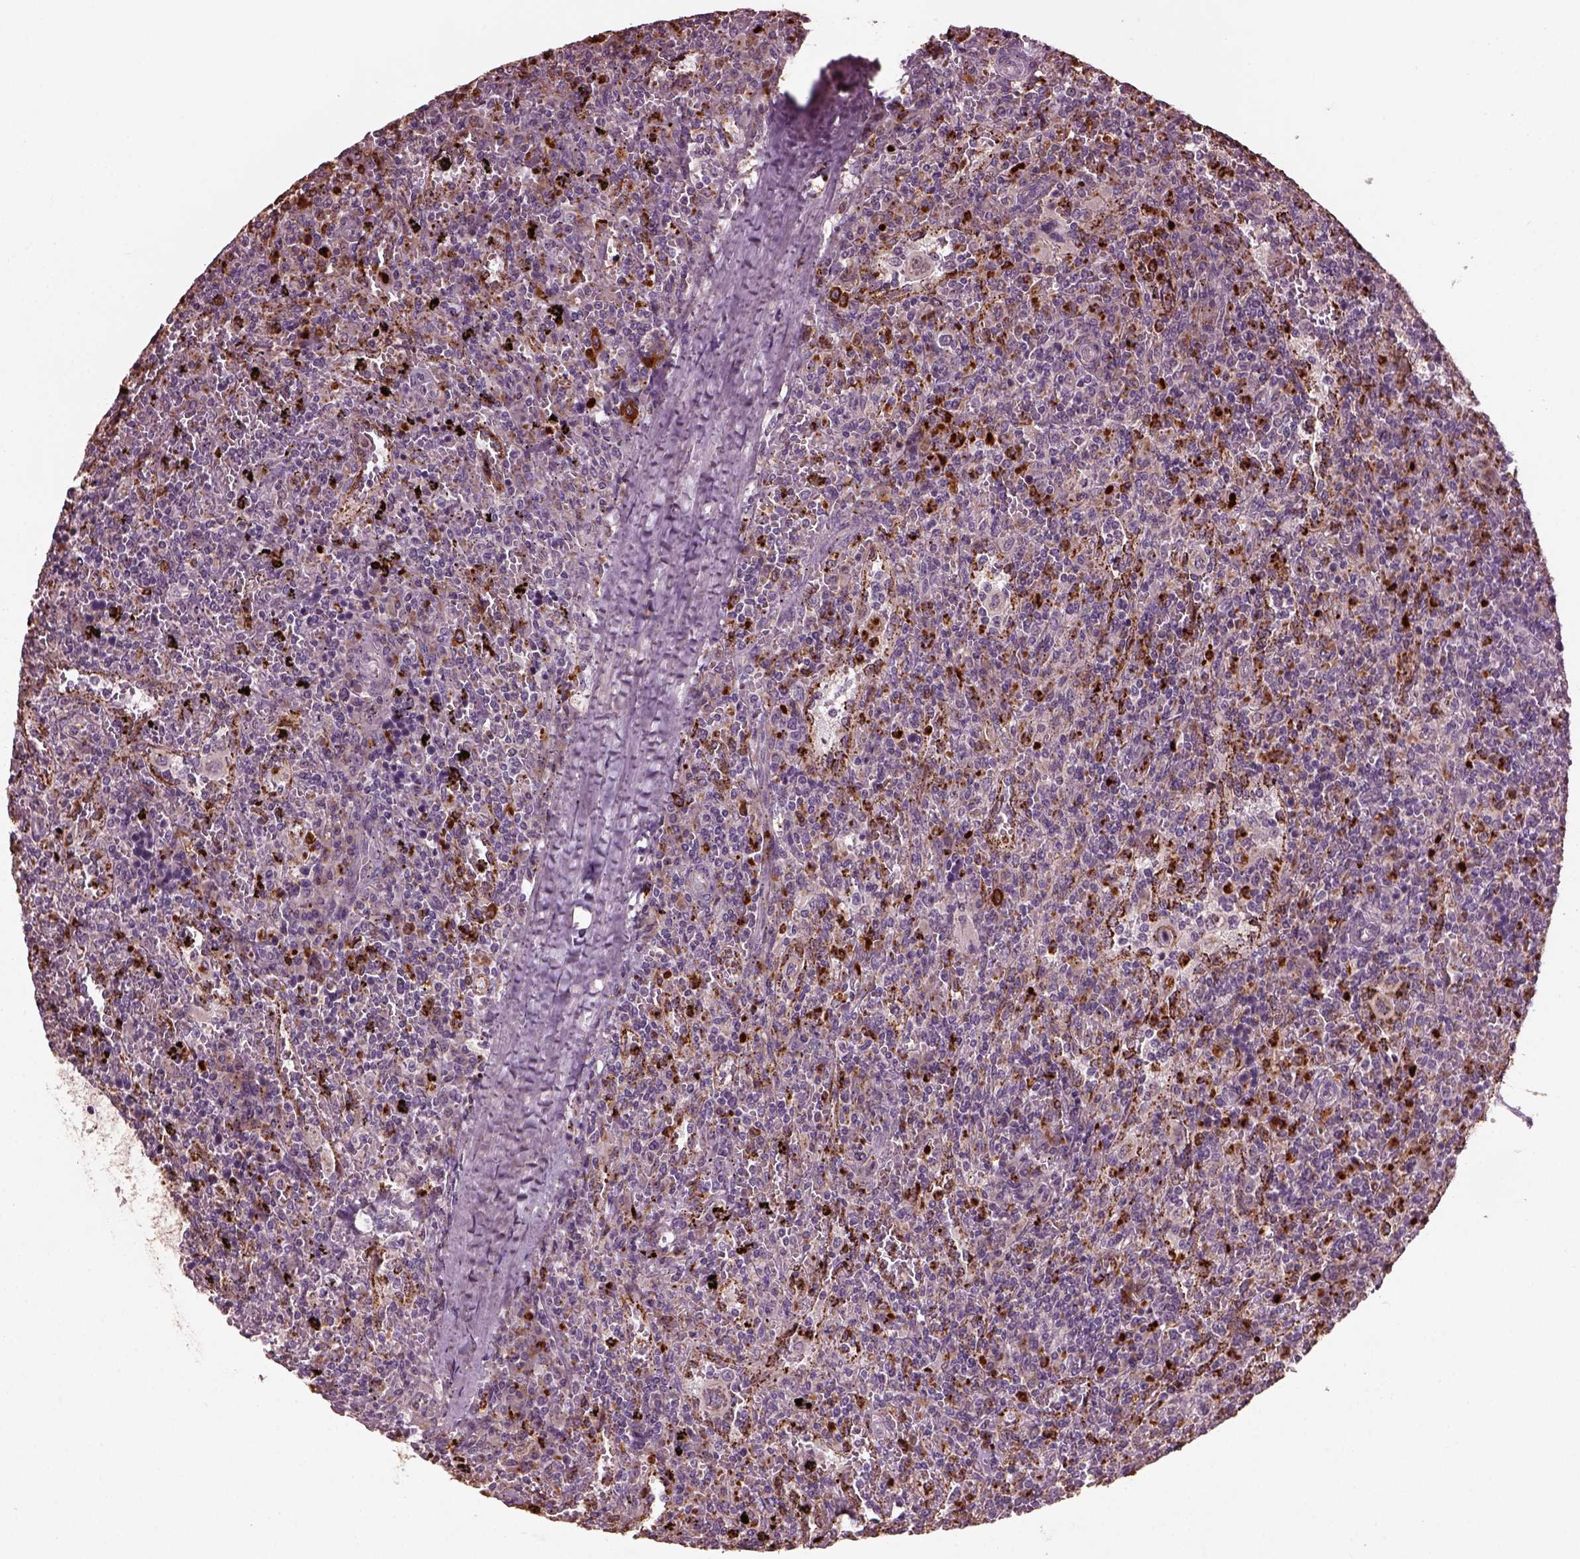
{"staining": {"intensity": "negative", "quantity": "none", "location": "none"}, "tissue": "lymphoma", "cell_type": "Tumor cells", "image_type": "cancer", "snomed": [{"axis": "morphology", "description": "Malignant lymphoma, non-Hodgkin's type, Low grade"}, {"axis": "topography", "description": "Spleen"}], "caption": "Lymphoma was stained to show a protein in brown. There is no significant expression in tumor cells.", "gene": "RUFY3", "patient": {"sex": "male", "age": 62}}